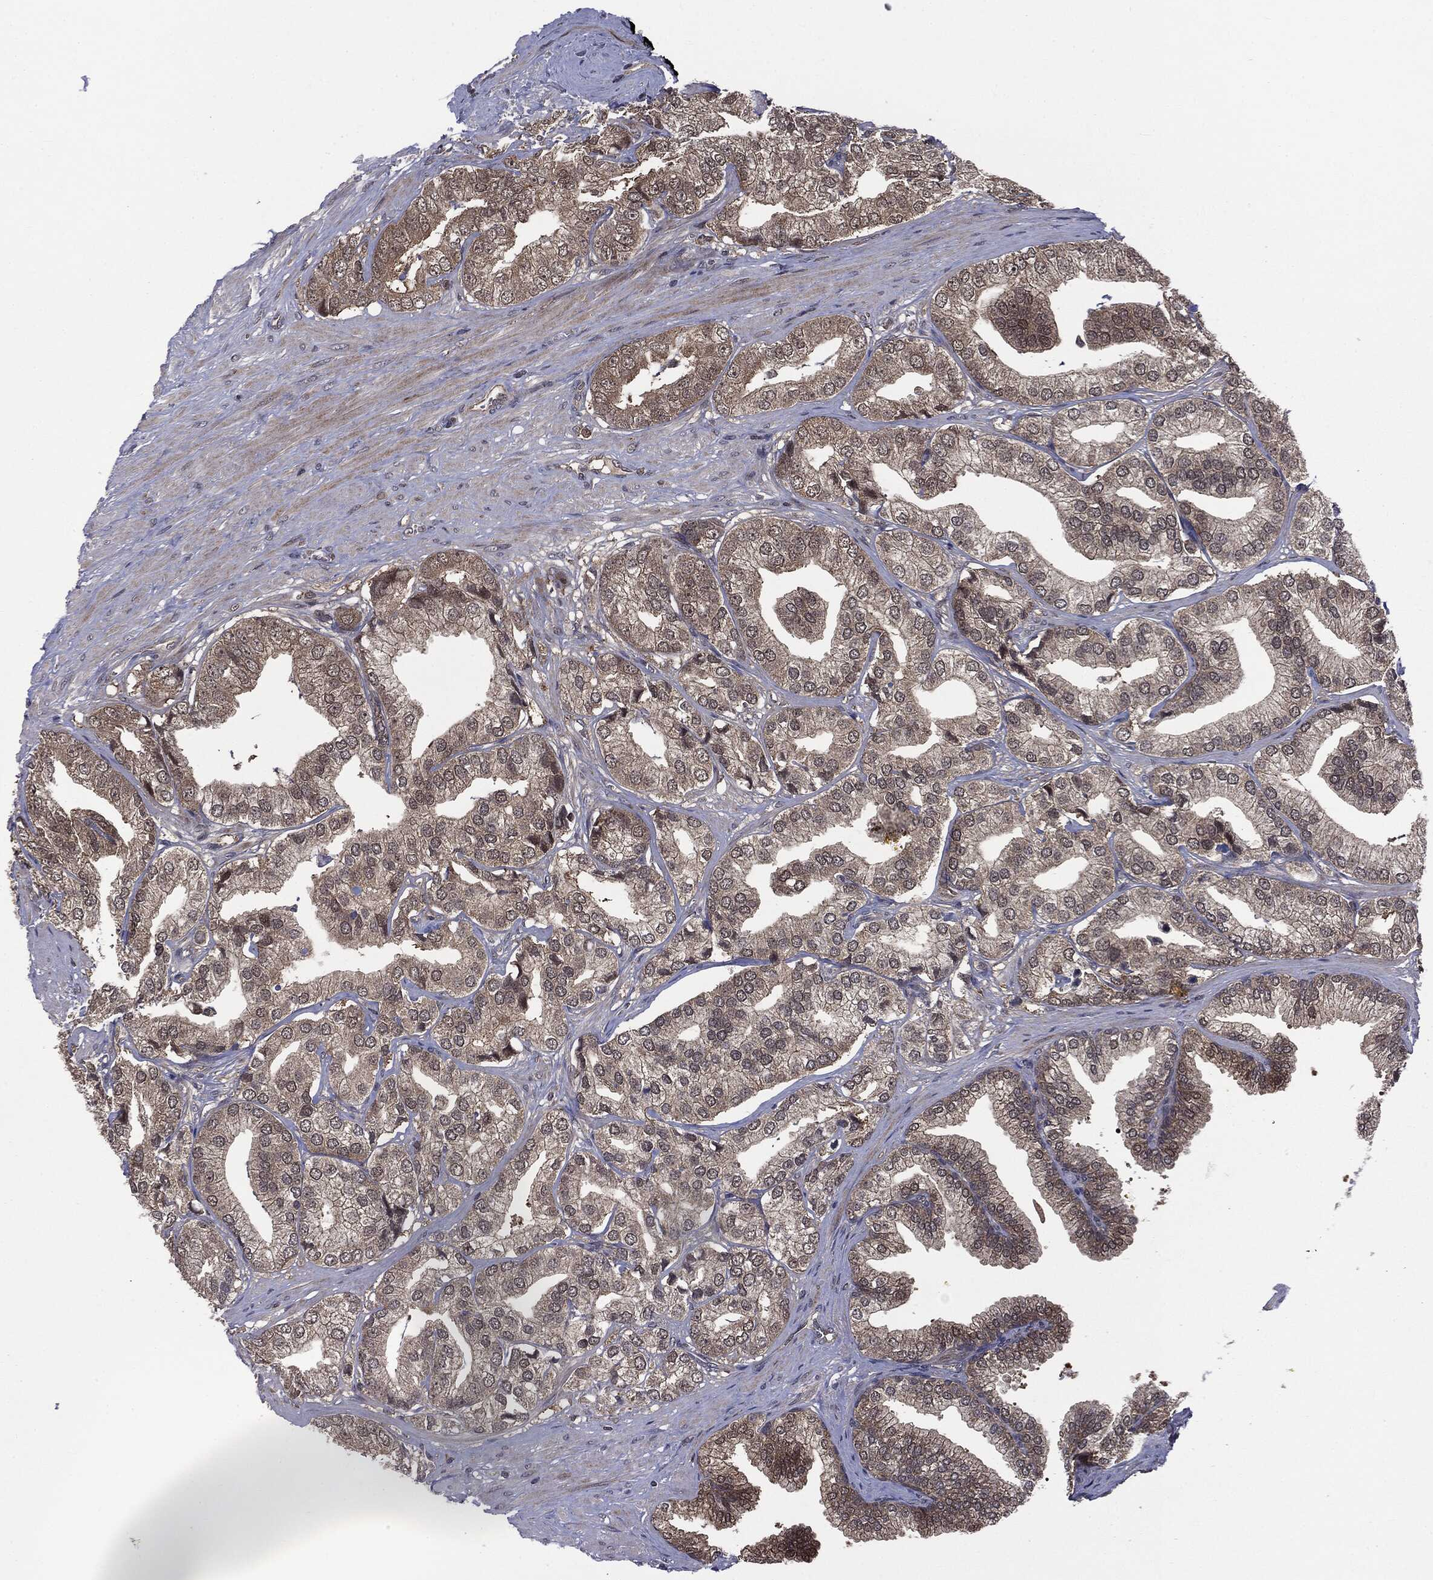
{"staining": {"intensity": "weak", "quantity": ">75%", "location": "cytoplasmic/membranous"}, "tissue": "prostate cancer", "cell_type": "Tumor cells", "image_type": "cancer", "snomed": [{"axis": "morphology", "description": "Adenocarcinoma, High grade"}, {"axis": "topography", "description": "Prostate"}], "caption": "A low amount of weak cytoplasmic/membranous positivity is present in about >75% of tumor cells in prostate cancer (adenocarcinoma (high-grade)) tissue.", "gene": "PTPA", "patient": {"sex": "male", "age": 58}}